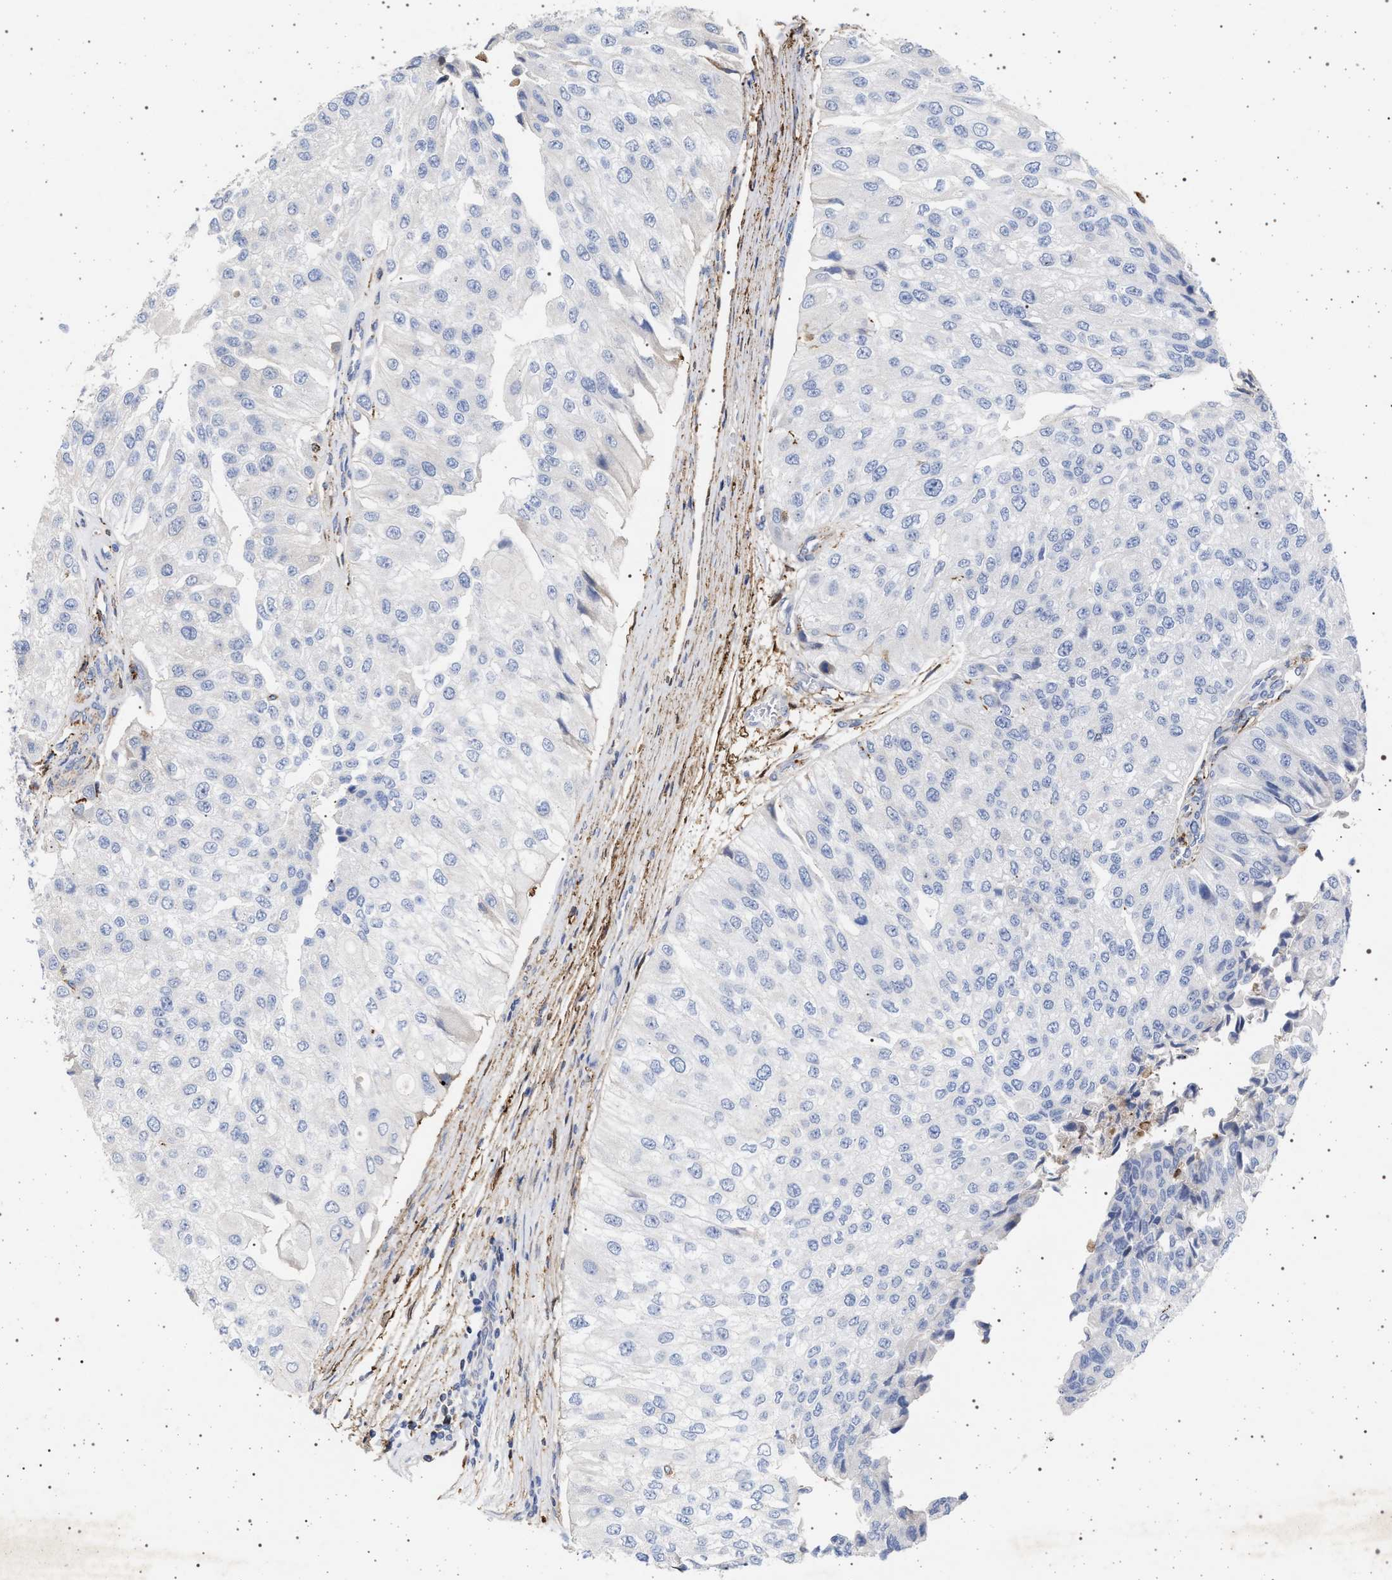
{"staining": {"intensity": "negative", "quantity": "none", "location": "none"}, "tissue": "urothelial cancer", "cell_type": "Tumor cells", "image_type": "cancer", "snomed": [{"axis": "morphology", "description": "Urothelial carcinoma, High grade"}, {"axis": "topography", "description": "Kidney"}, {"axis": "topography", "description": "Urinary bladder"}], "caption": "A photomicrograph of human urothelial cancer is negative for staining in tumor cells.", "gene": "PLG", "patient": {"sex": "male", "age": 77}}